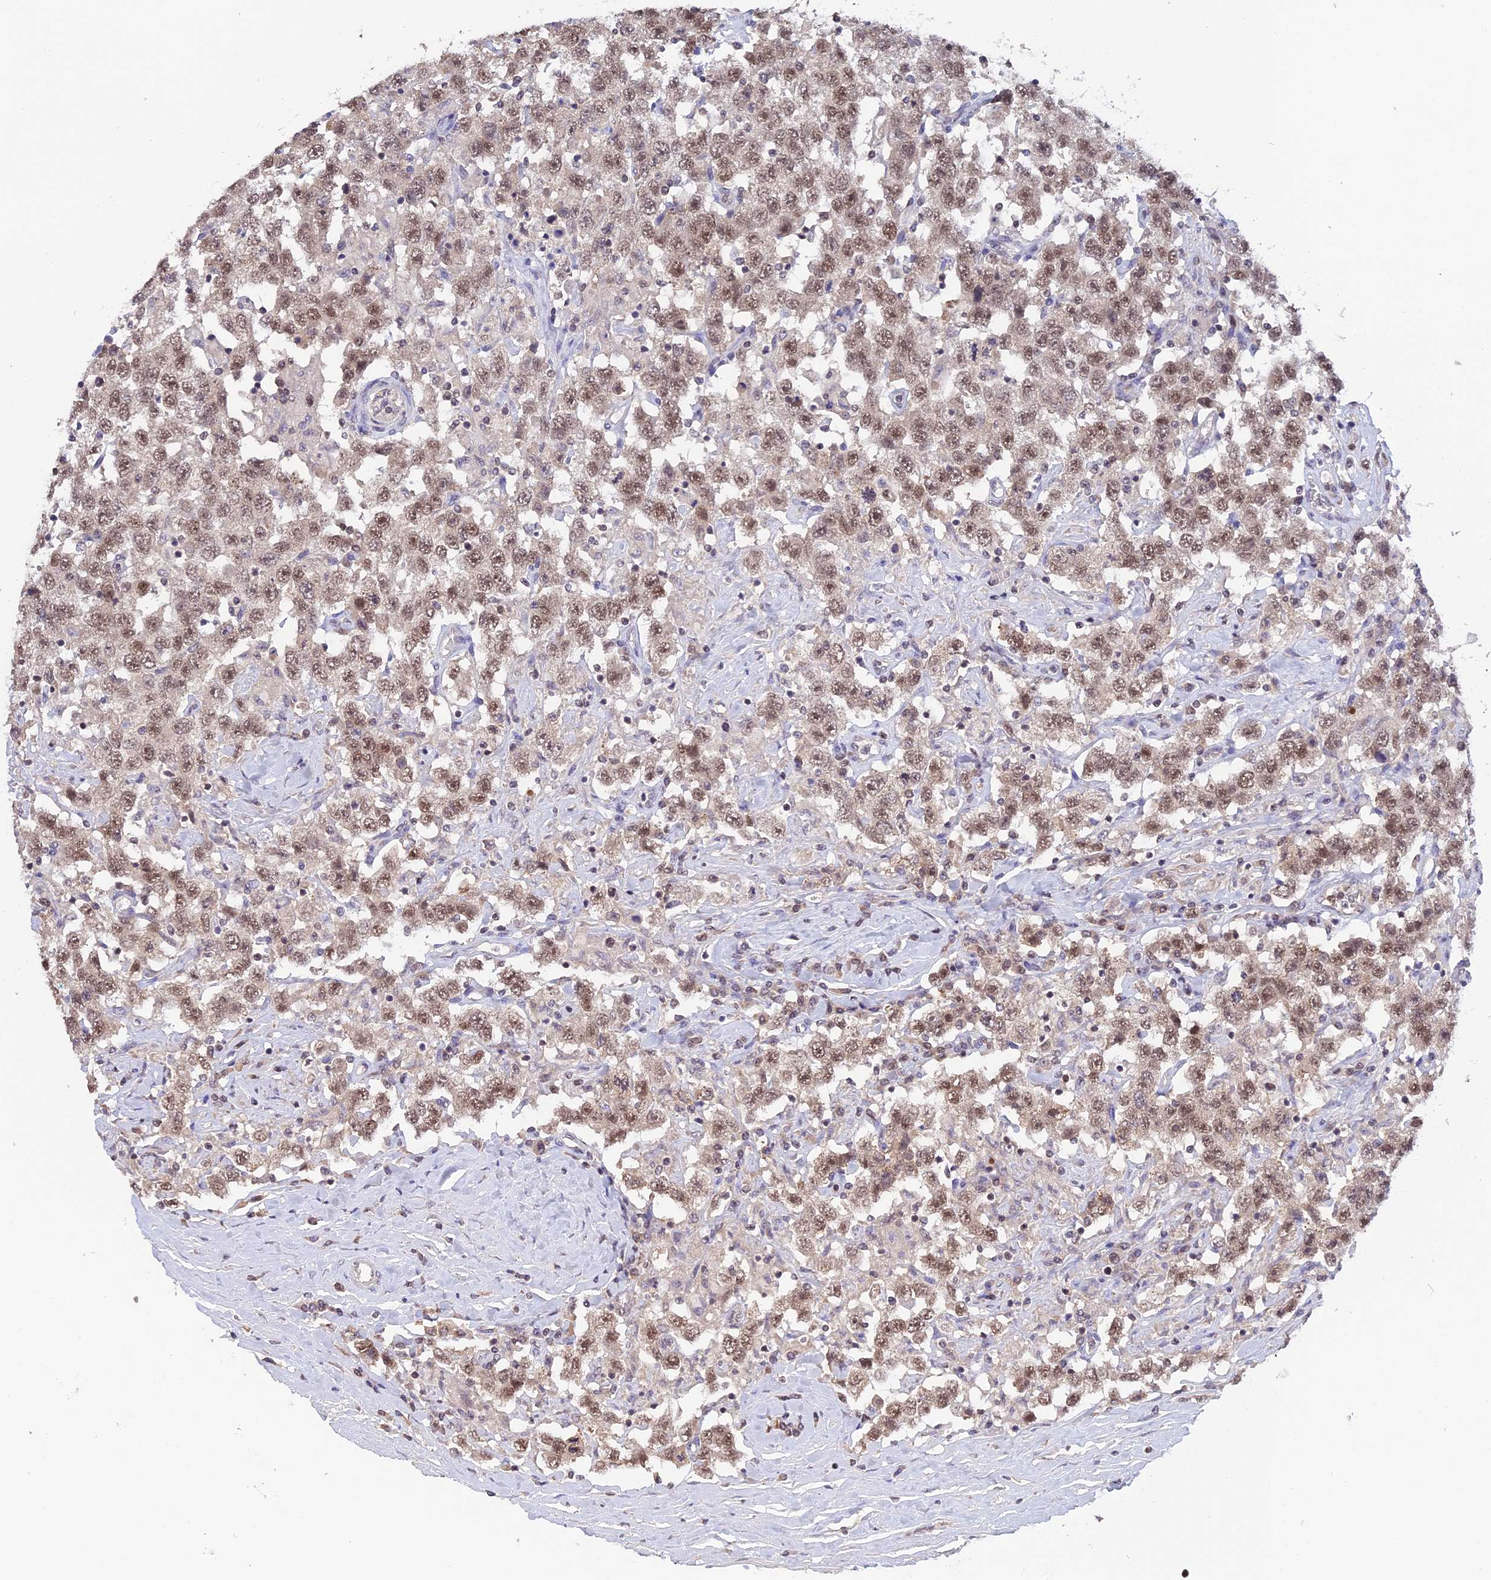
{"staining": {"intensity": "moderate", "quantity": ">75%", "location": "nuclear"}, "tissue": "testis cancer", "cell_type": "Tumor cells", "image_type": "cancer", "snomed": [{"axis": "morphology", "description": "Seminoma, NOS"}, {"axis": "topography", "description": "Testis"}], "caption": "An immunohistochemistry photomicrograph of neoplastic tissue is shown. Protein staining in brown shows moderate nuclear positivity in testis cancer (seminoma) within tumor cells.", "gene": "RFC5", "patient": {"sex": "male", "age": 41}}